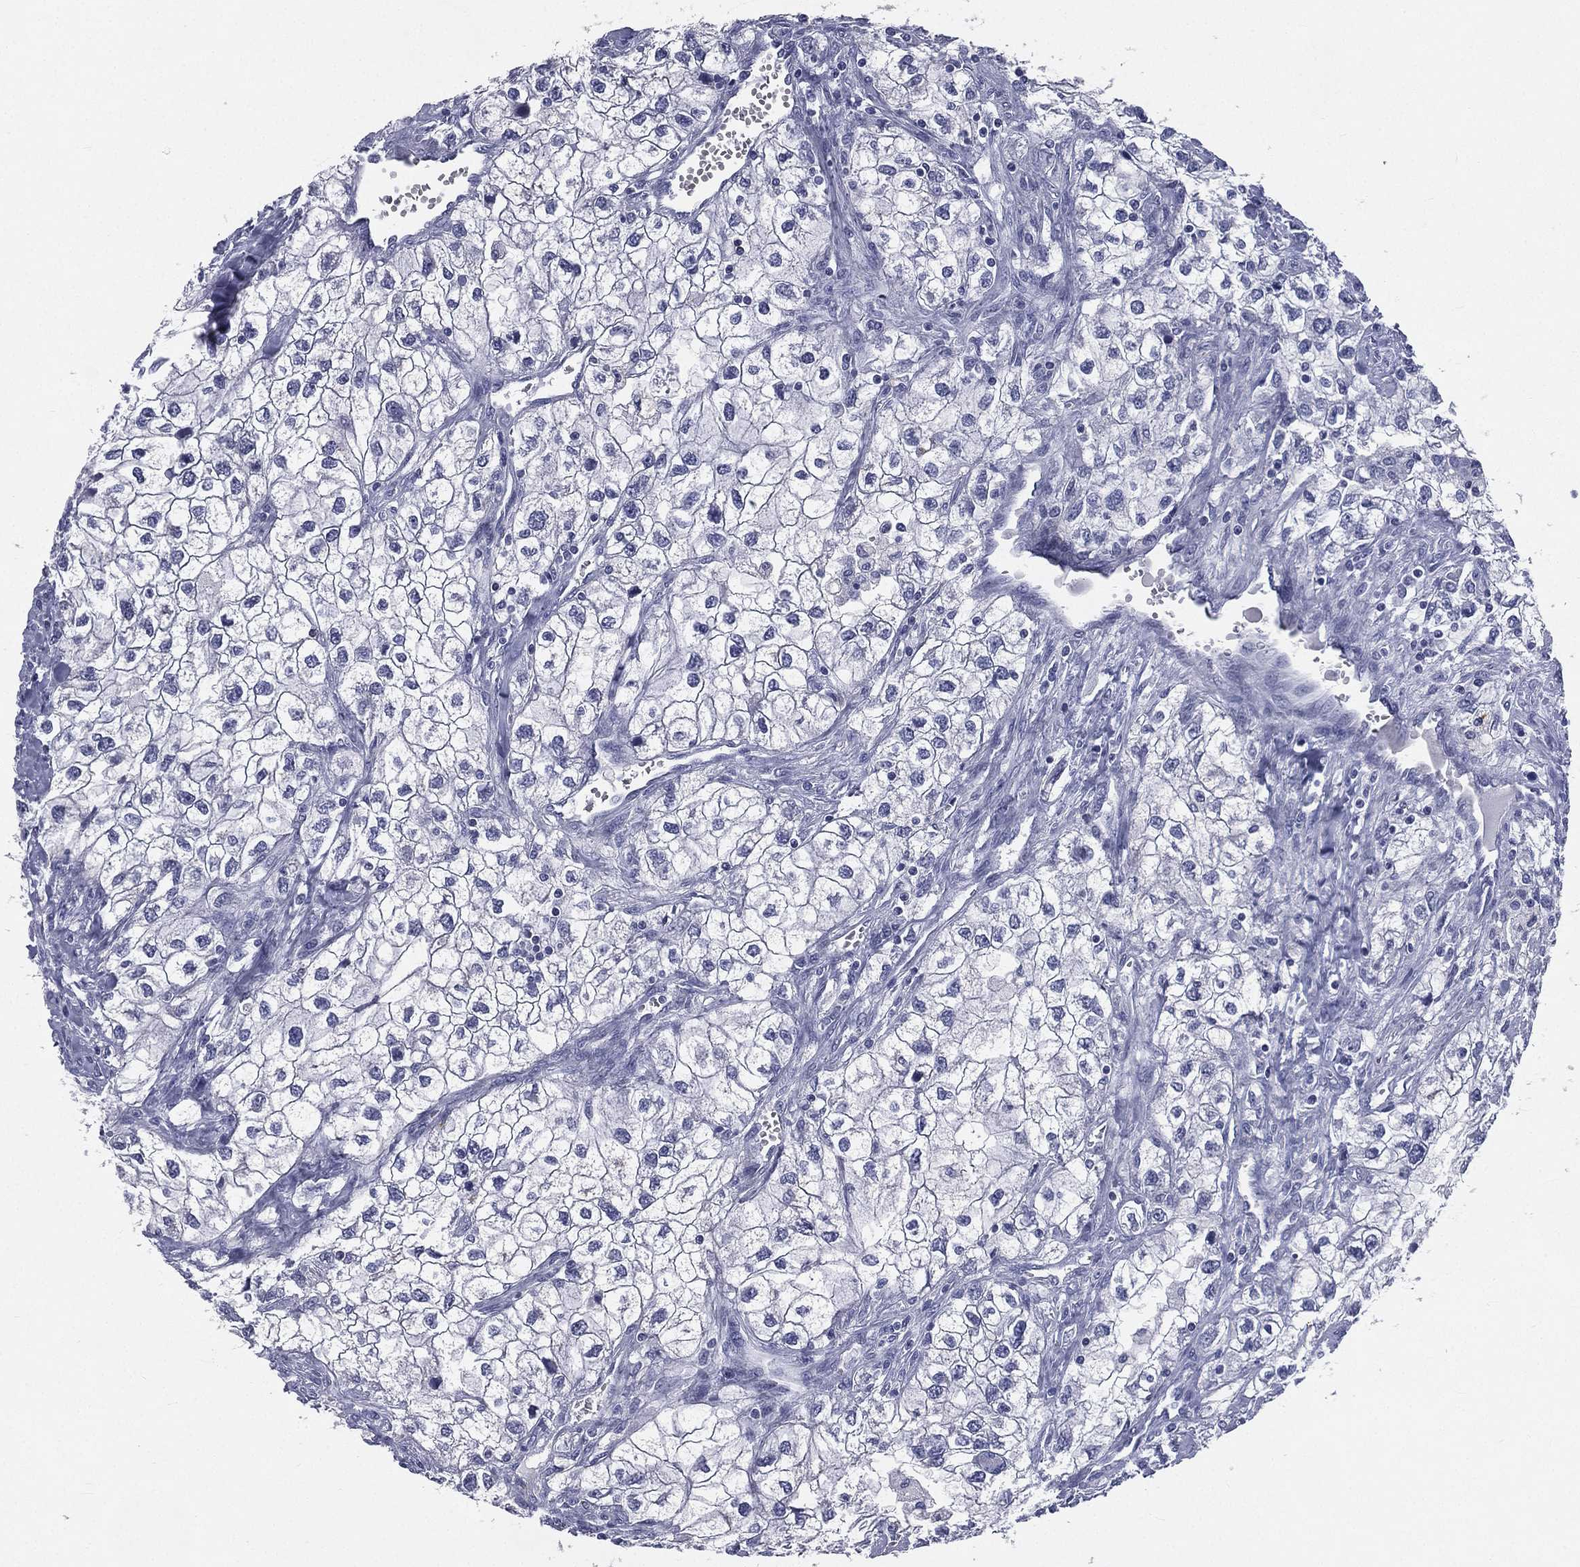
{"staining": {"intensity": "negative", "quantity": "none", "location": "none"}, "tissue": "renal cancer", "cell_type": "Tumor cells", "image_type": "cancer", "snomed": [{"axis": "morphology", "description": "Adenocarcinoma, NOS"}, {"axis": "topography", "description": "Kidney"}], "caption": "This is an immunohistochemistry (IHC) histopathology image of human renal adenocarcinoma. There is no expression in tumor cells.", "gene": "IFT27", "patient": {"sex": "male", "age": 59}}